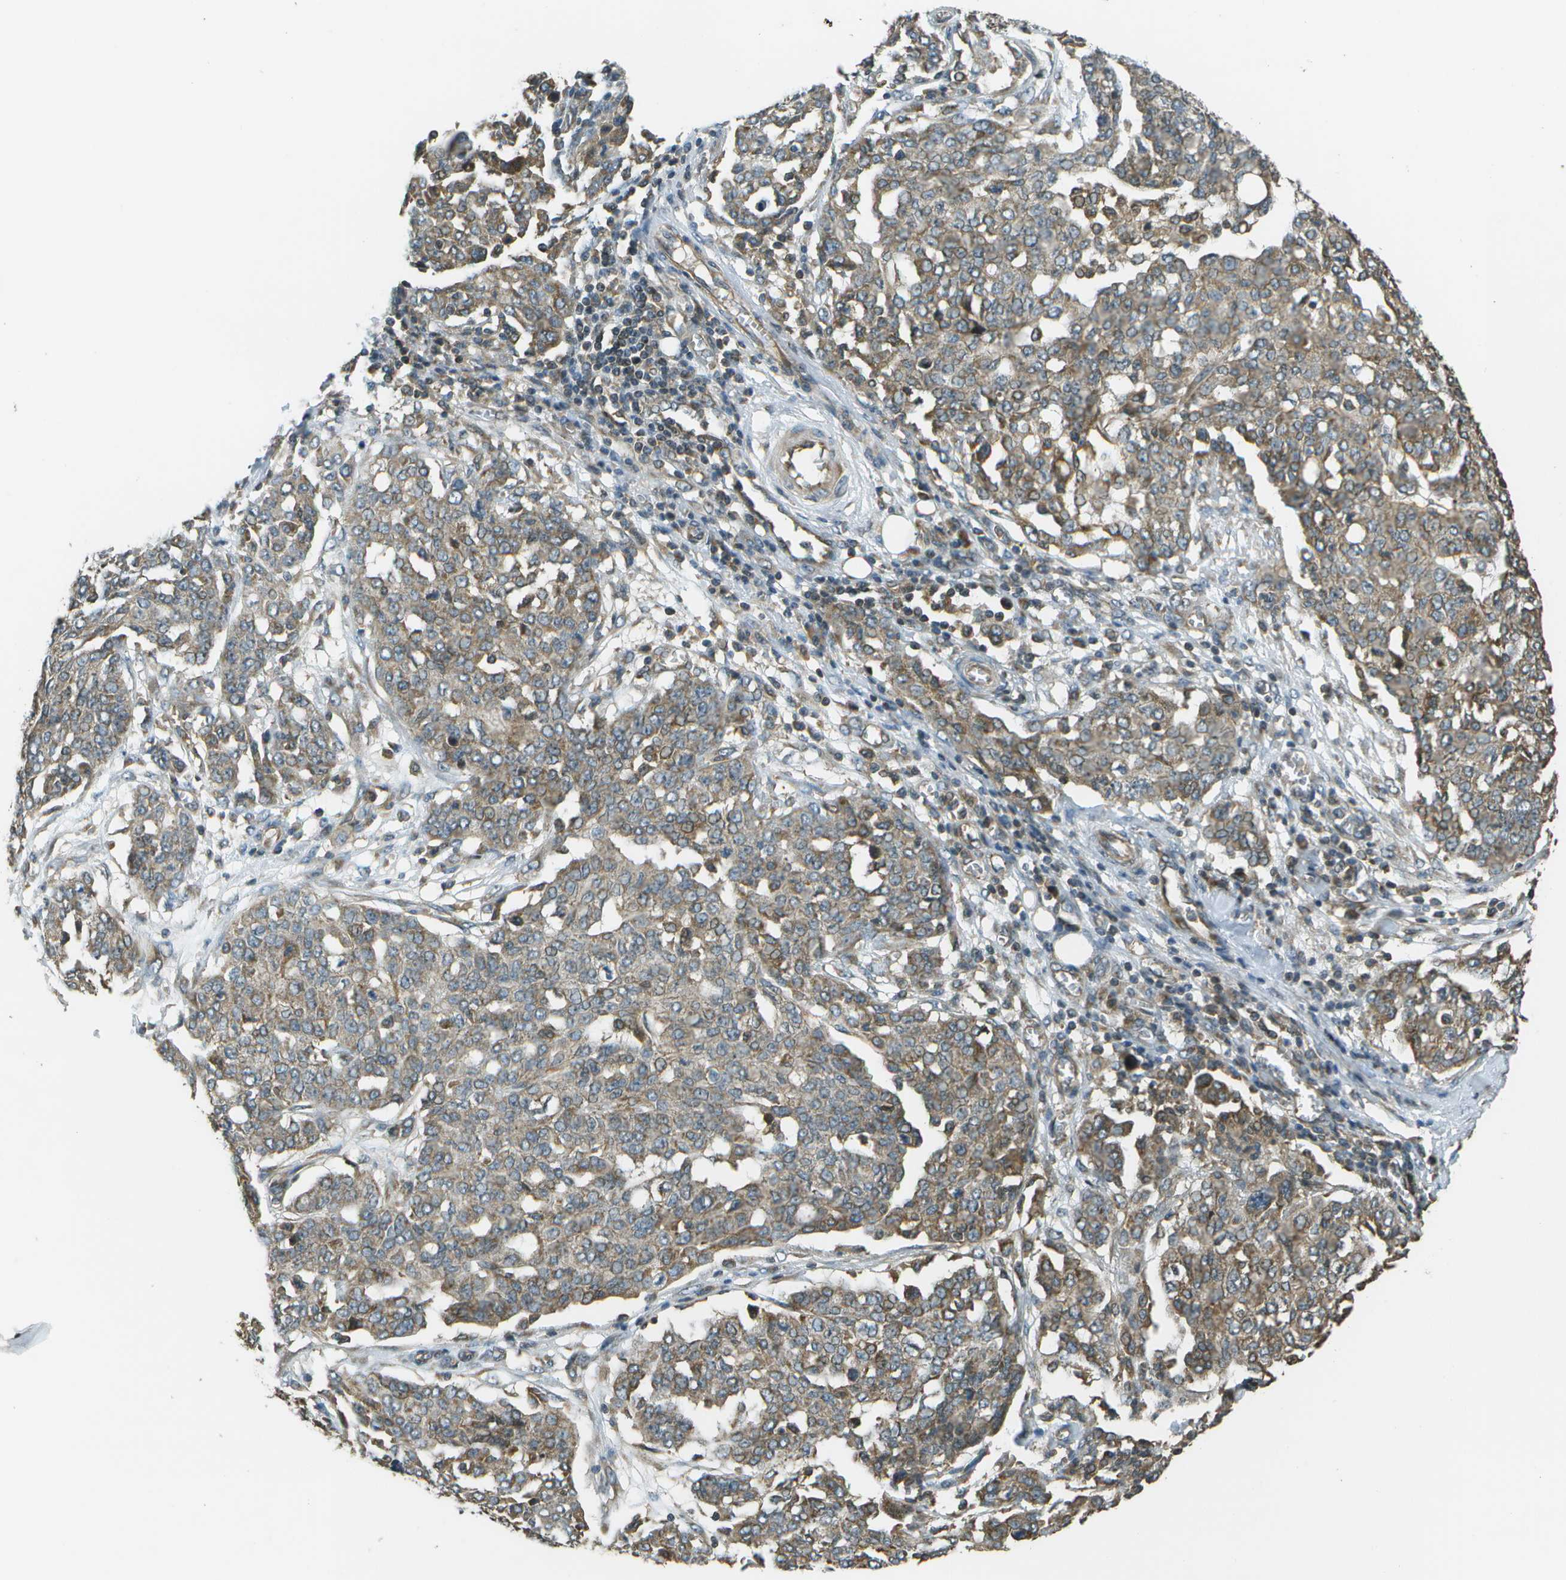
{"staining": {"intensity": "moderate", "quantity": "<25%", "location": "cytoplasmic/membranous"}, "tissue": "ovarian cancer", "cell_type": "Tumor cells", "image_type": "cancer", "snomed": [{"axis": "morphology", "description": "Cystadenocarcinoma, serous, NOS"}, {"axis": "topography", "description": "Soft tissue"}, {"axis": "topography", "description": "Ovary"}], "caption": "Immunohistochemistry (IHC) (DAB) staining of human serous cystadenocarcinoma (ovarian) displays moderate cytoplasmic/membranous protein positivity in approximately <25% of tumor cells. (DAB (3,3'-diaminobenzidine) IHC, brown staining for protein, blue staining for nuclei).", "gene": "PLPBP", "patient": {"sex": "female", "age": 57}}